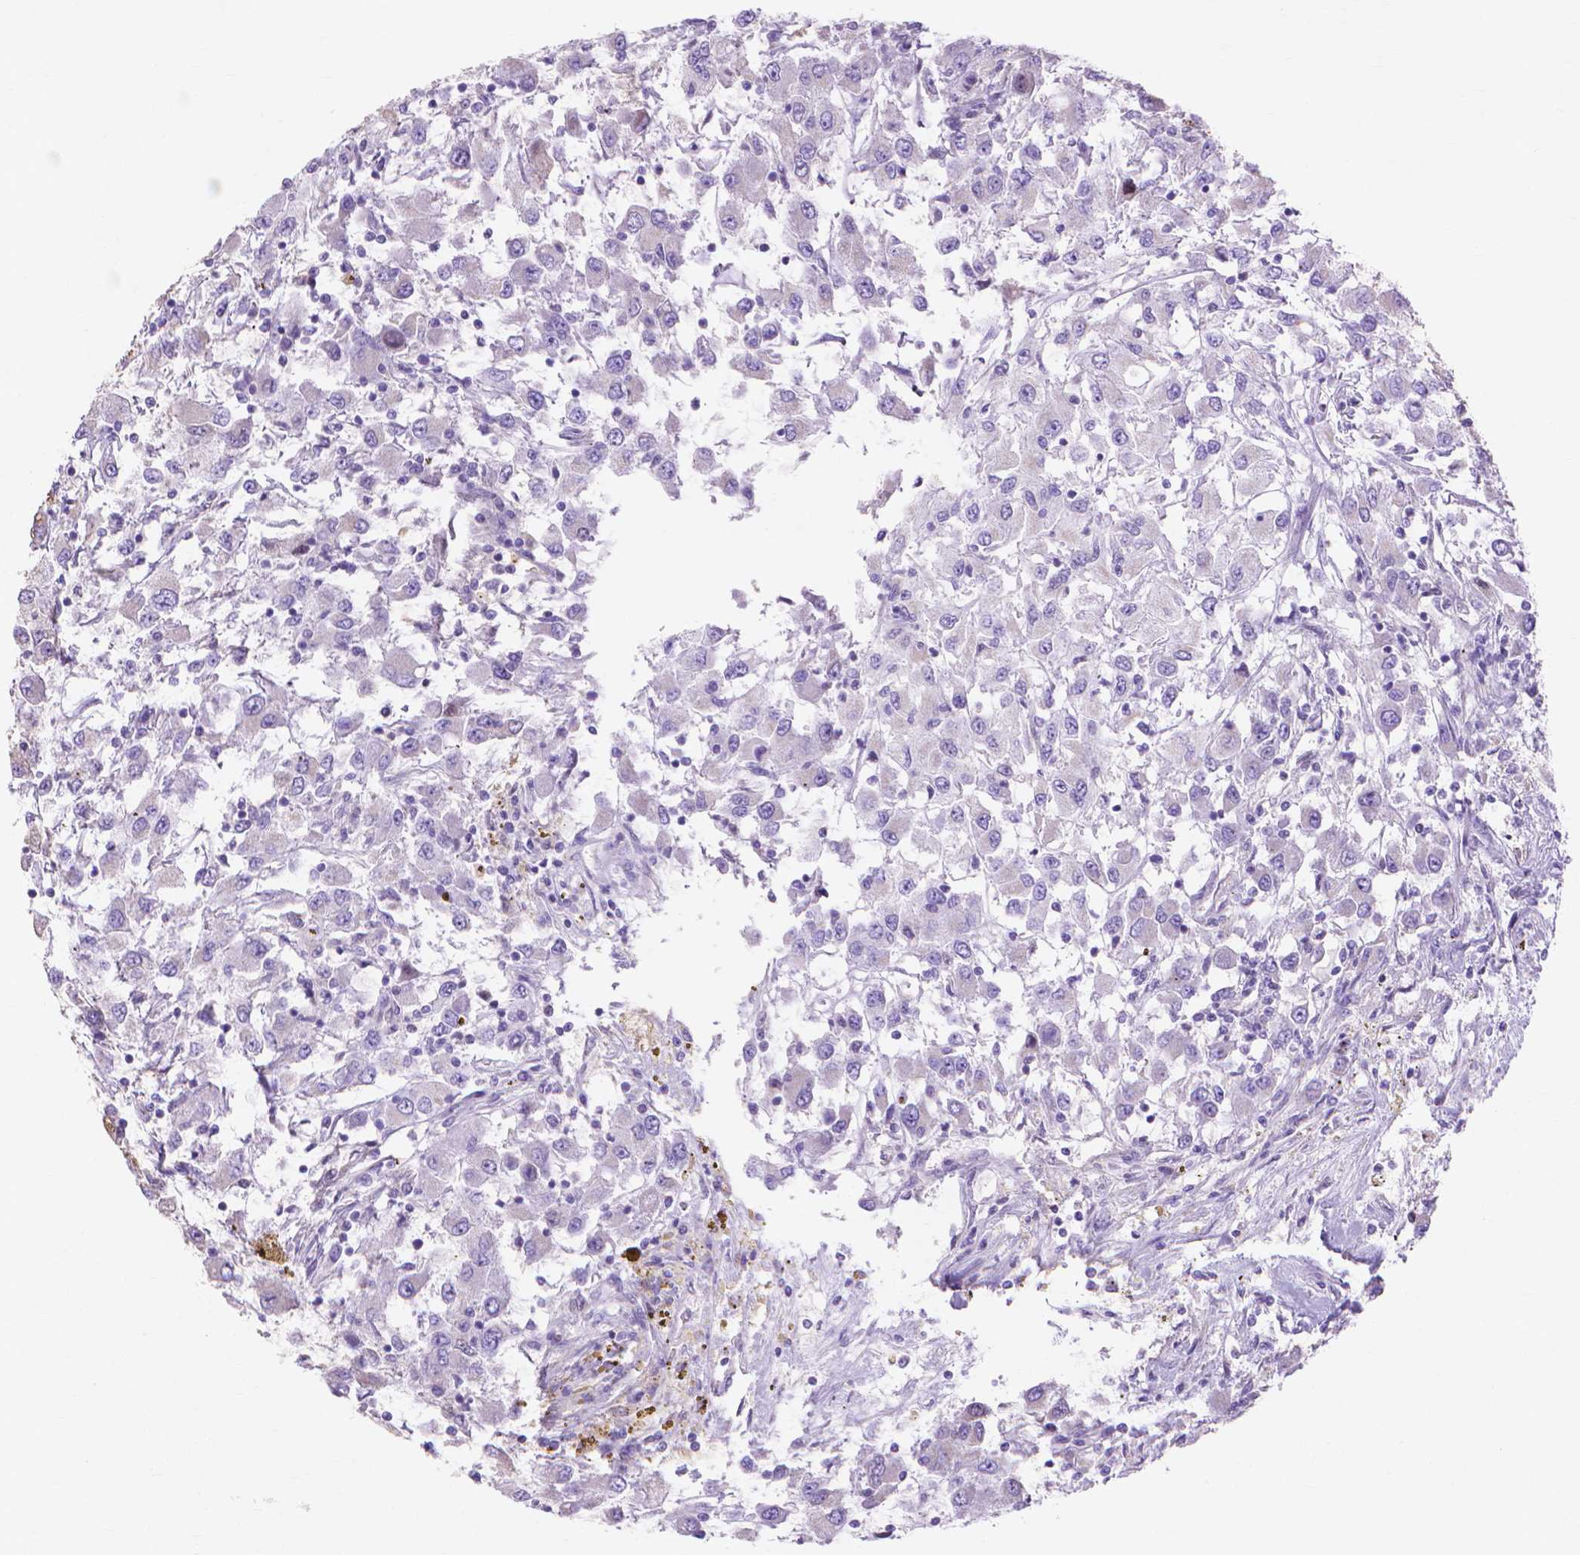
{"staining": {"intensity": "negative", "quantity": "none", "location": "none"}, "tissue": "renal cancer", "cell_type": "Tumor cells", "image_type": "cancer", "snomed": [{"axis": "morphology", "description": "Adenocarcinoma, NOS"}, {"axis": "topography", "description": "Kidney"}], "caption": "The IHC image has no significant staining in tumor cells of renal adenocarcinoma tissue.", "gene": "MMP11", "patient": {"sex": "female", "age": 67}}